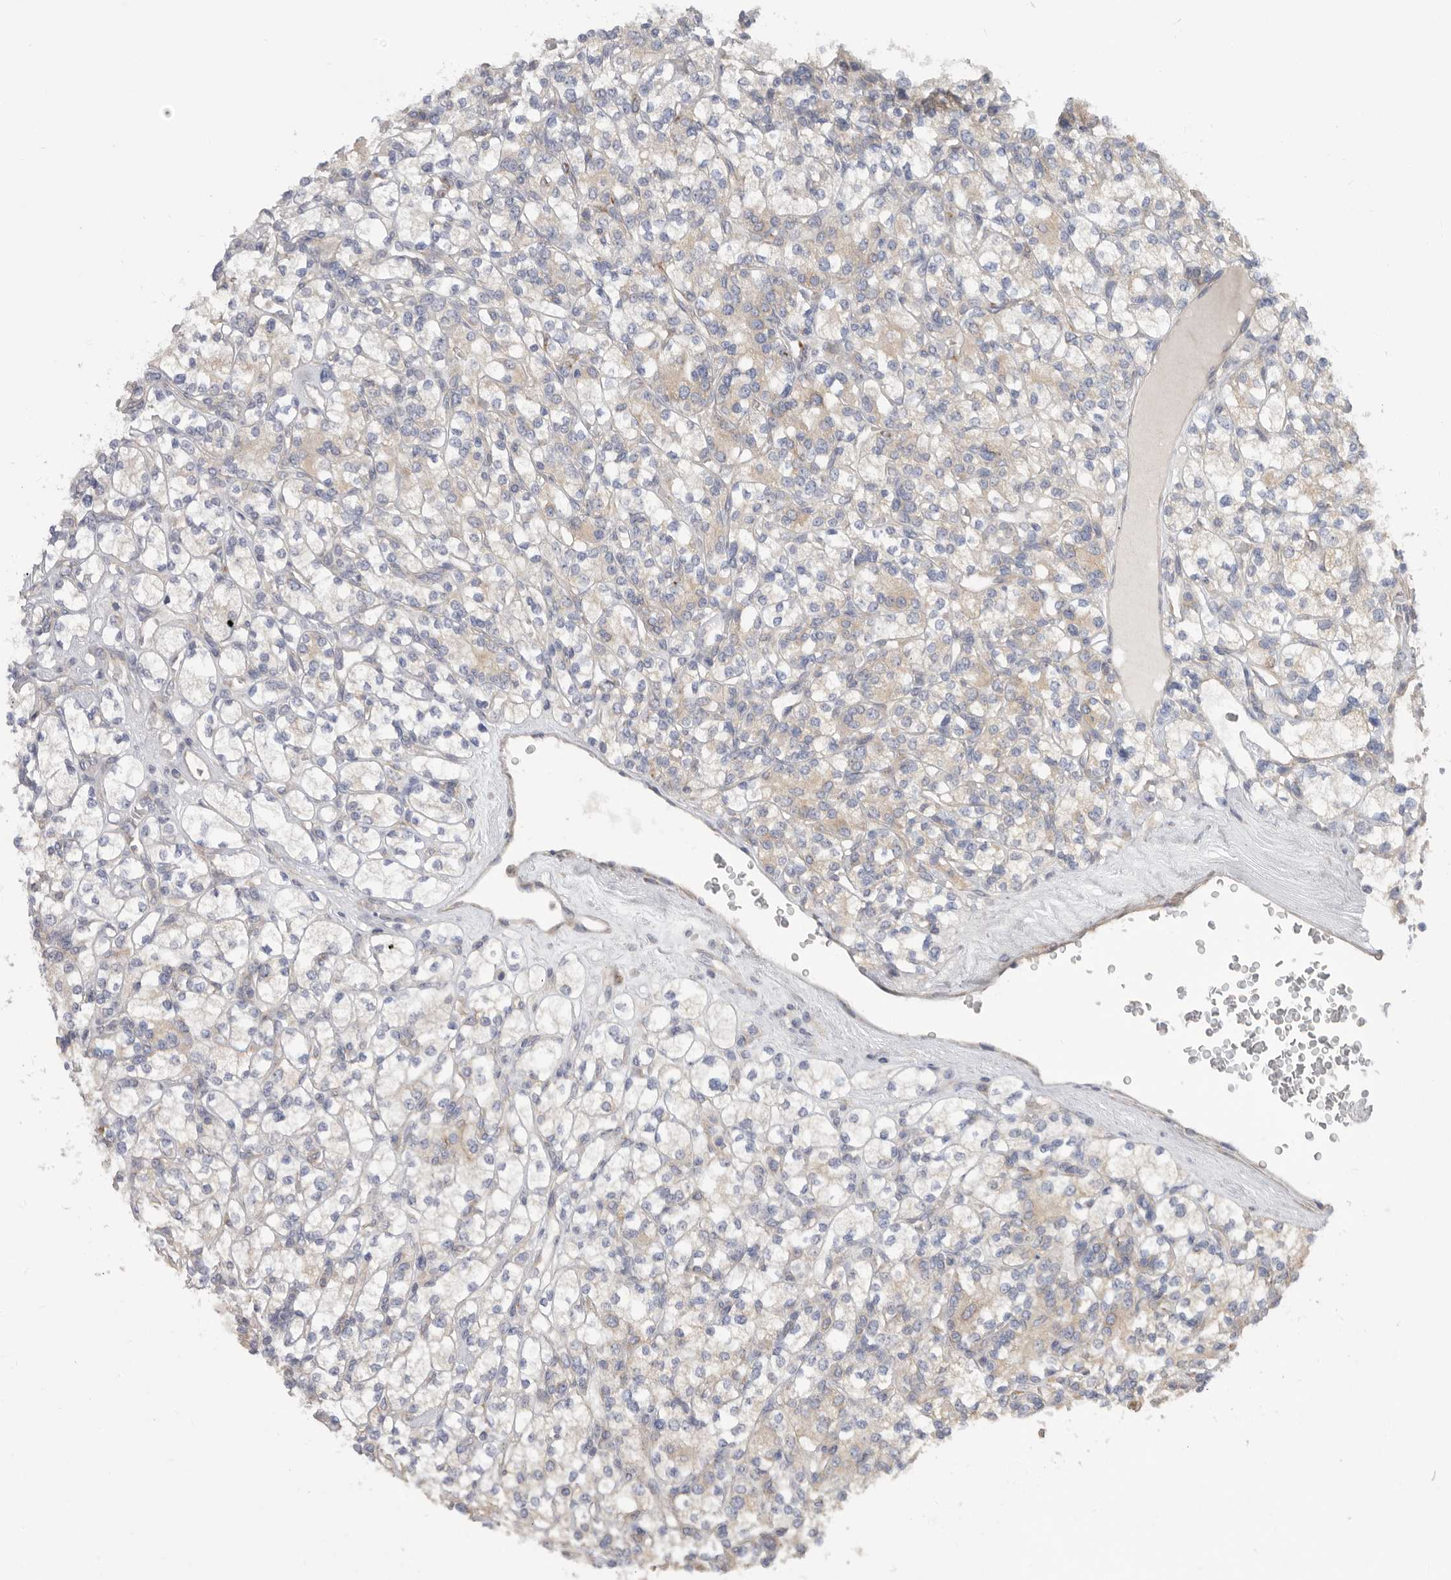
{"staining": {"intensity": "weak", "quantity": "<25%", "location": "cytoplasmic/membranous"}, "tissue": "renal cancer", "cell_type": "Tumor cells", "image_type": "cancer", "snomed": [{"axis": "morphology", "description": "Adenocarcinoma, NOS"}, {"axis": "topography", "description": "Kidney"}], "caption": "Tumor cells show no significant protein expression in adenocarcinoma (renal). Nuclei are stained in blue.", "gene": "MTFR1L", "patient": {"sex": "male", "age": 77}}